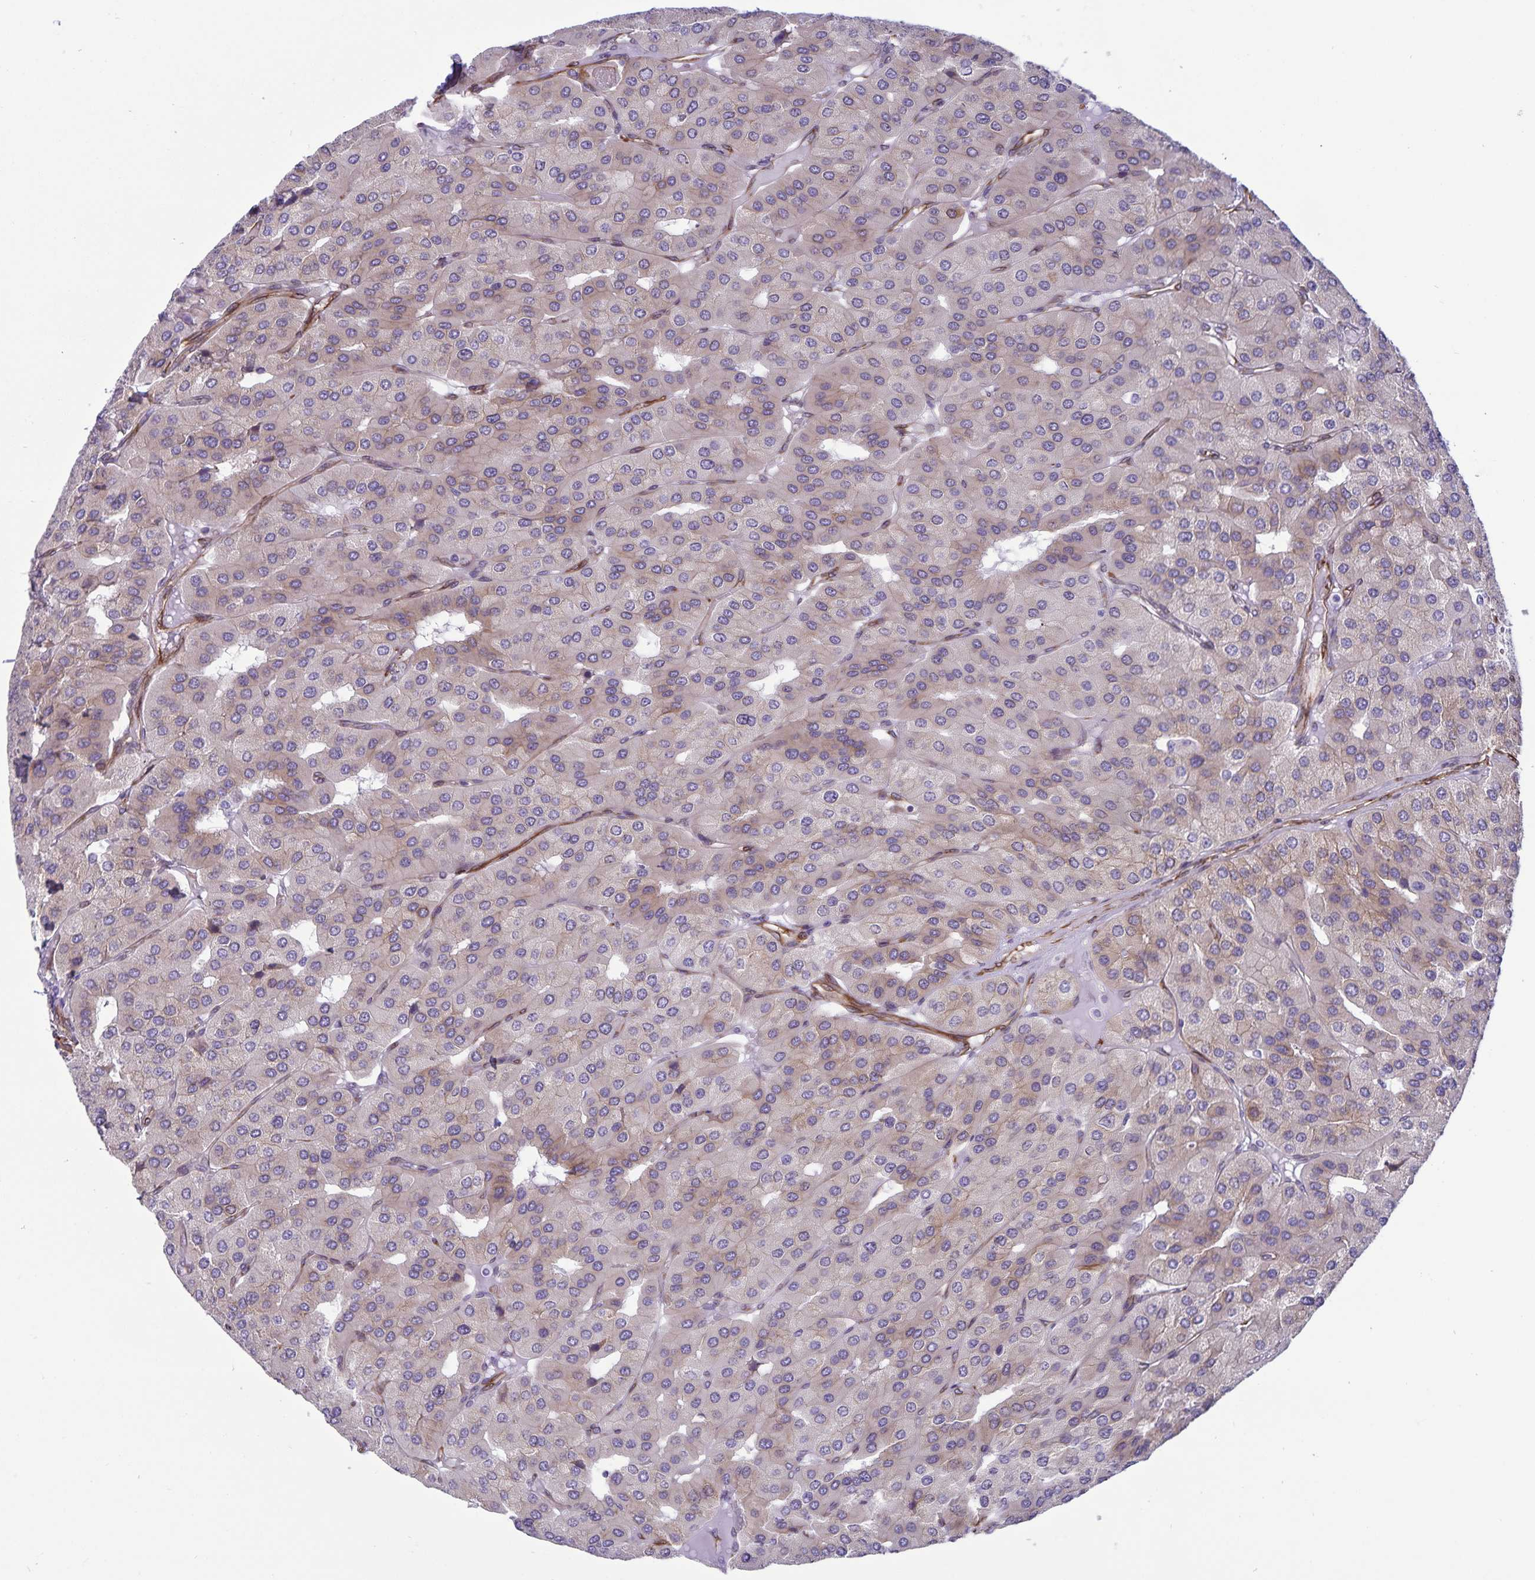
{"staining": {"intensity": "weak", "quantity": "<25%", "location": "cytoplasmic/membranous"}, "tissue": "parathyroid gland", "cell_type": "Glandular cells", "image_type": "normal", "snomed": [{"axis": "morphology", "description": "Normal tissue, NOS"}, {"axis": "morphology", "description": "Adenoma, NOS"}, {"axis": "topography", "description": "Parathyroid gland"}], "caption": "An IHC micrograph of unremarkable parathyroid gland is shown. There is no staining in glandular cells of parathyroid gland. (DAB IHC, high magnification).", "gene": "RCN1", "patient": {"sex": "female", "age": 86}}